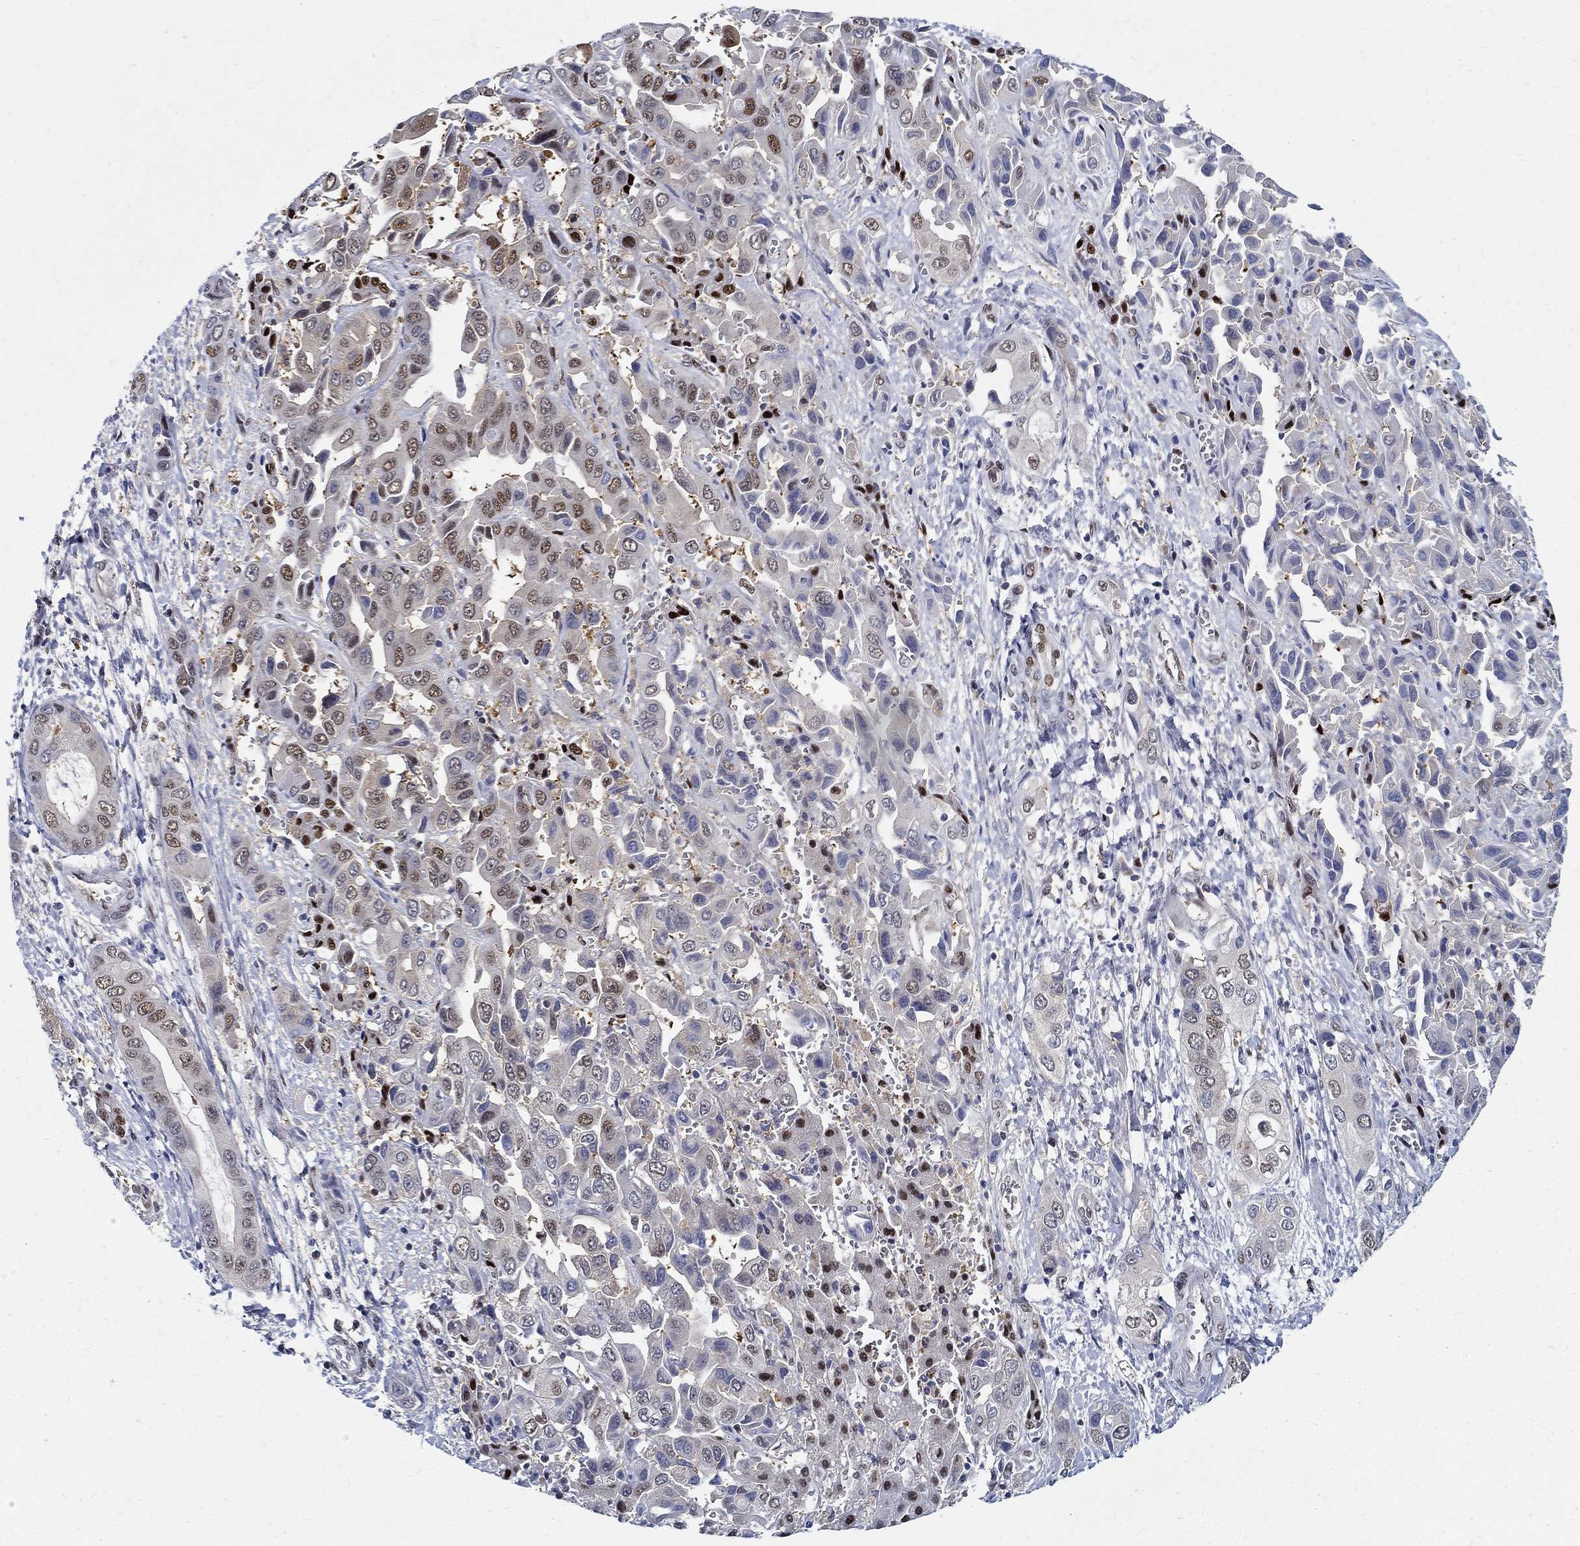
{"staining": {"intensity": "moderate", "quantity": "<25%", "location": "nuclear"}, "tissue": "liver cancer", "cell_type": "Tumor cells", "image_type": "cancer", "snomed": [{"axis": "morphology", "description": "Cholangiocarcinoma"}, {"axis": "topography", "description": "Liver"}], "caption": "Liver cancer stained with immunohistochemistry (IHC) shows moderate nuclear positivity in approximately <25% of tumor cells.", "gene": "ZNF594", "patient": {"sex": "female", "age": 52}}